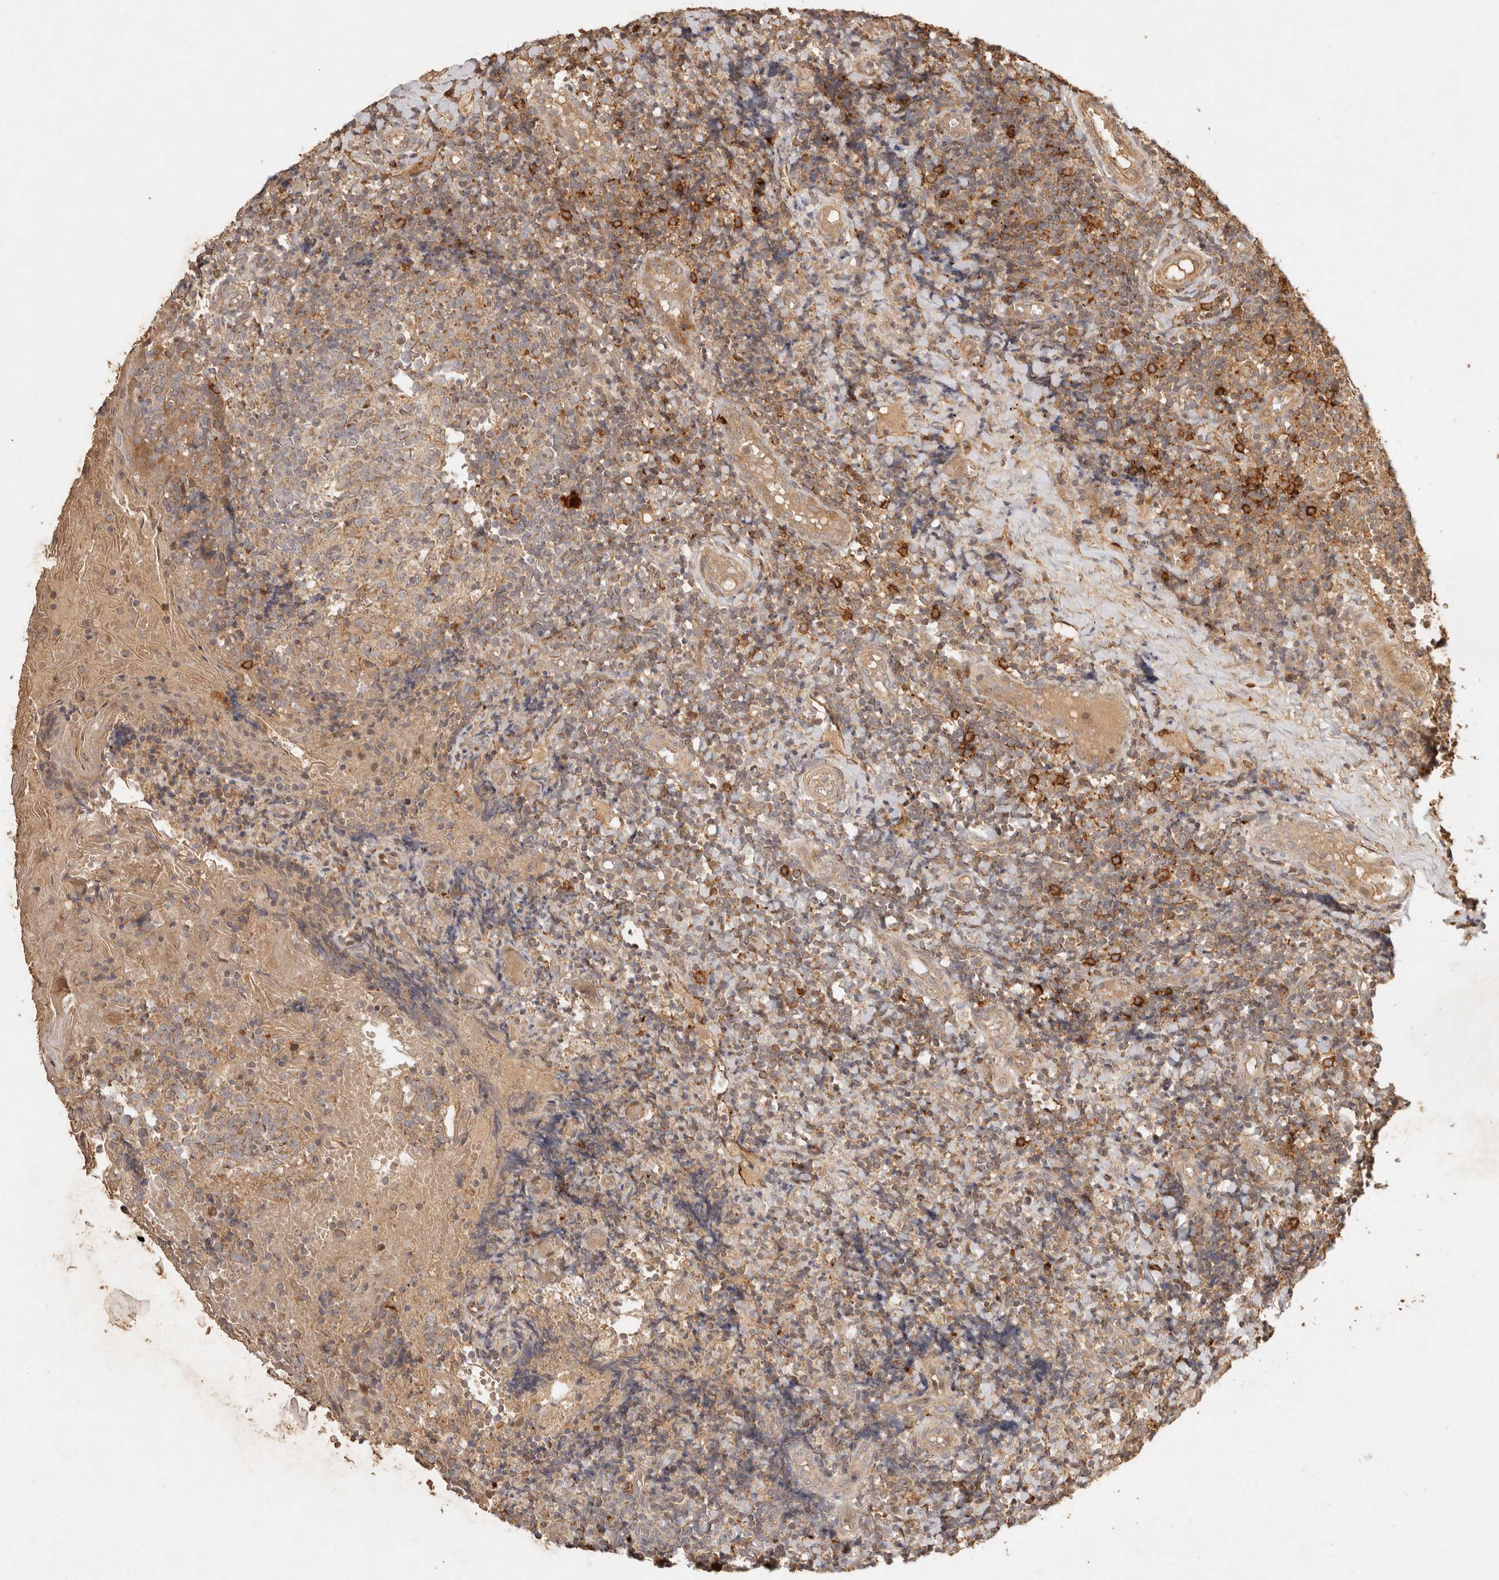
{"staining": {"intensity": "moderate", "quantity": ">75%", "location": "cytoplasmic/membranous"}, "tissue": "tonsil", "cell_type": "Germinal center cells", "image_type": "normal", "snomed": [{"axis": "morphology", "description": "Normal tissue, NOS"}, {"axis": "topography", "description": "Tonsil"}], "caption": "Tonsil stained with a brown dye reveals moderate cytoplasmic/membranous positive staining in about >75% of germinal center cells.", "gene": "CLEC4C", "patient": {"sex": "female", "age": 19}}